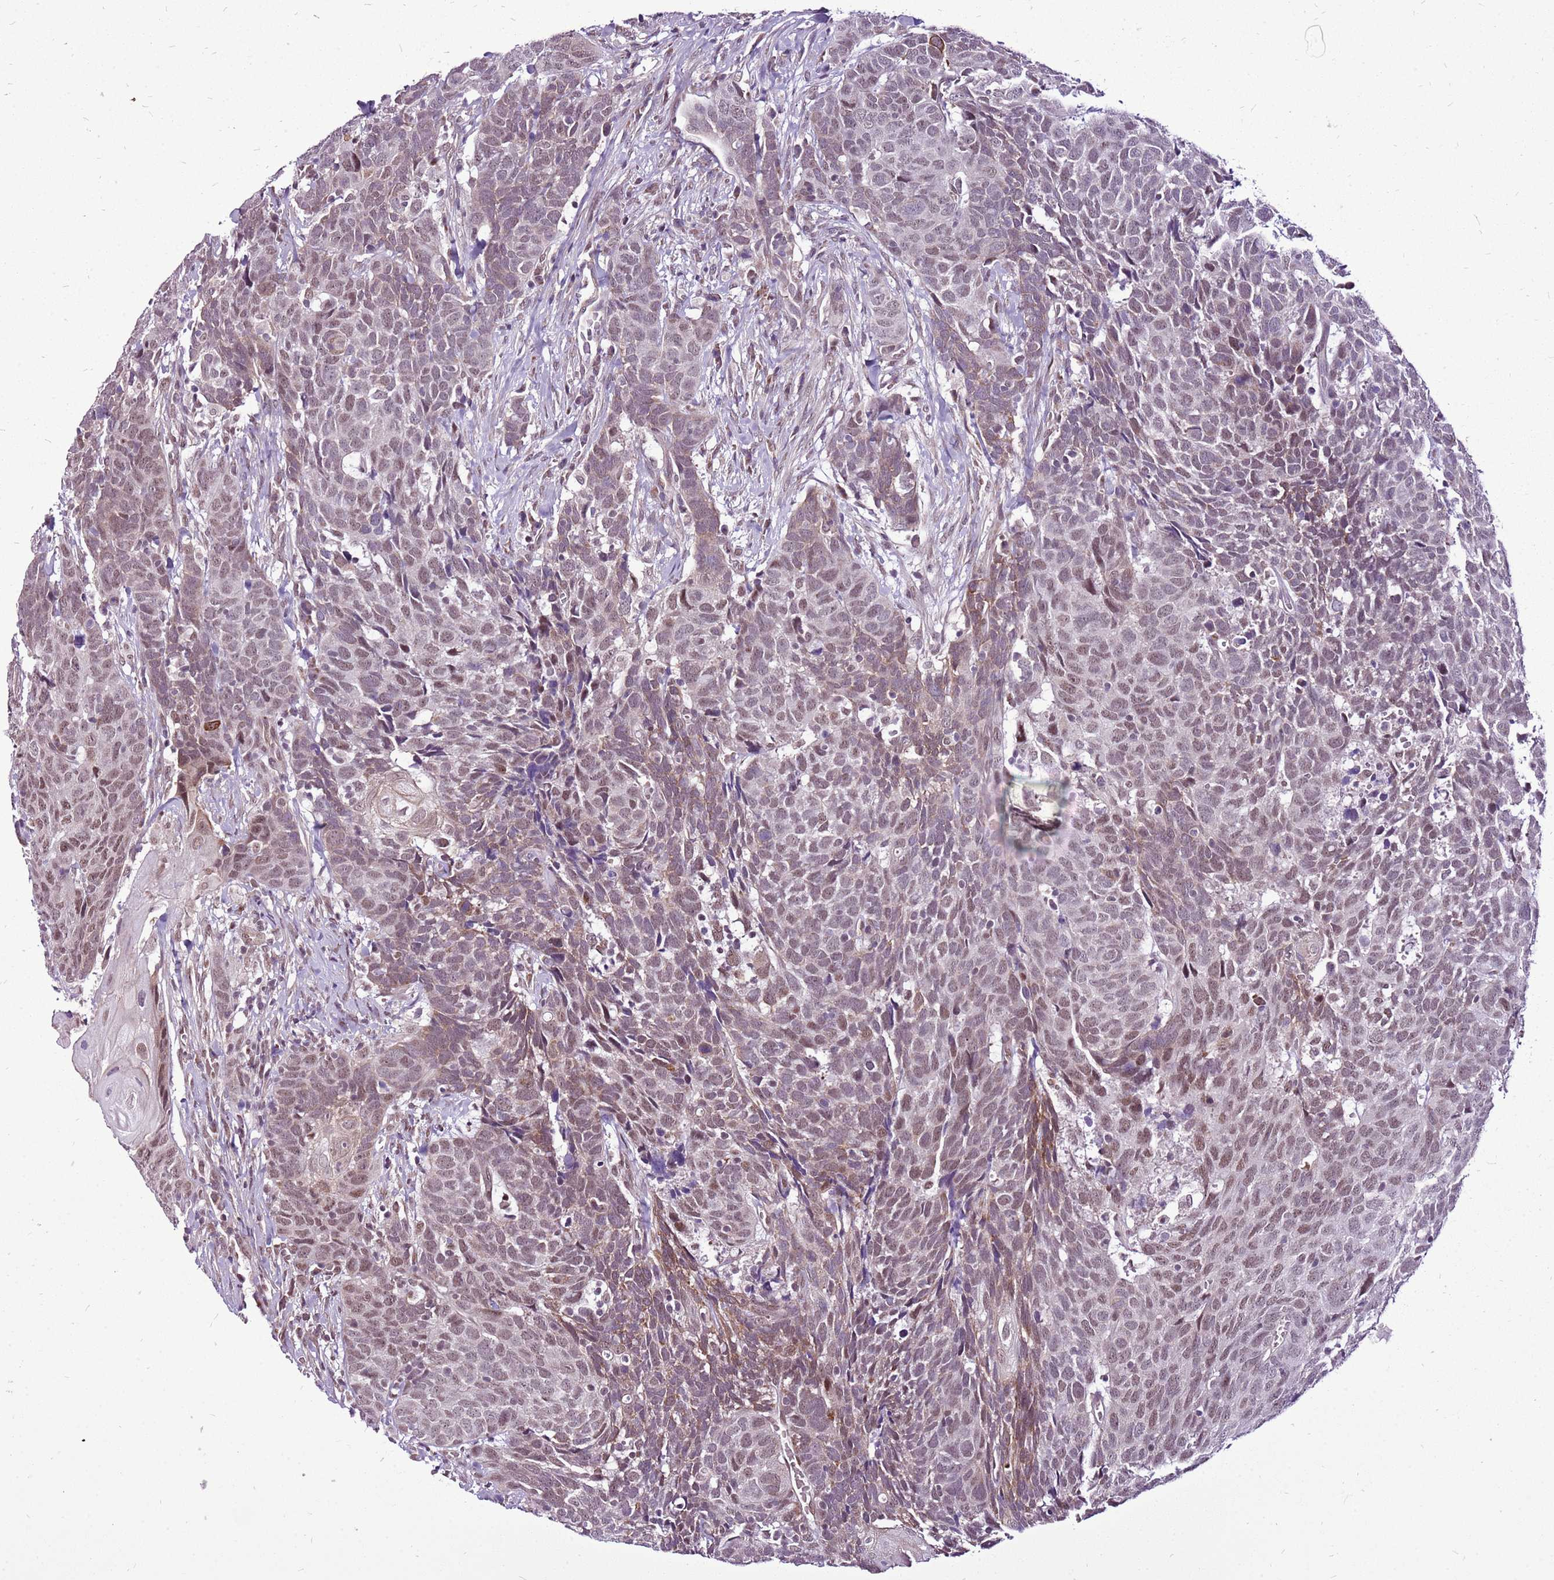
{"staining": {"intensity": "moderate", "quantity": ">75%", "location": "cytoplasmic/membranous,nuclear"}, "tissue": "head and neck cancer", "cell_type": "Tumor cells", "image_type": "cancer", "snomed": [{"axis": "morphology", "description": "Squamous cell carcinoma, NOS"}, {"axis": "topography", "description": "Head-Neck"}], "caption": "Brown immunohistochemical staining in head and neck cancer exhibits moderate cytoplasmic/membranous and nuclear expression in approximately >75% of tumor cells.", "gene": "CCDC166", "patient": {"sex": "male", "age": 66}}